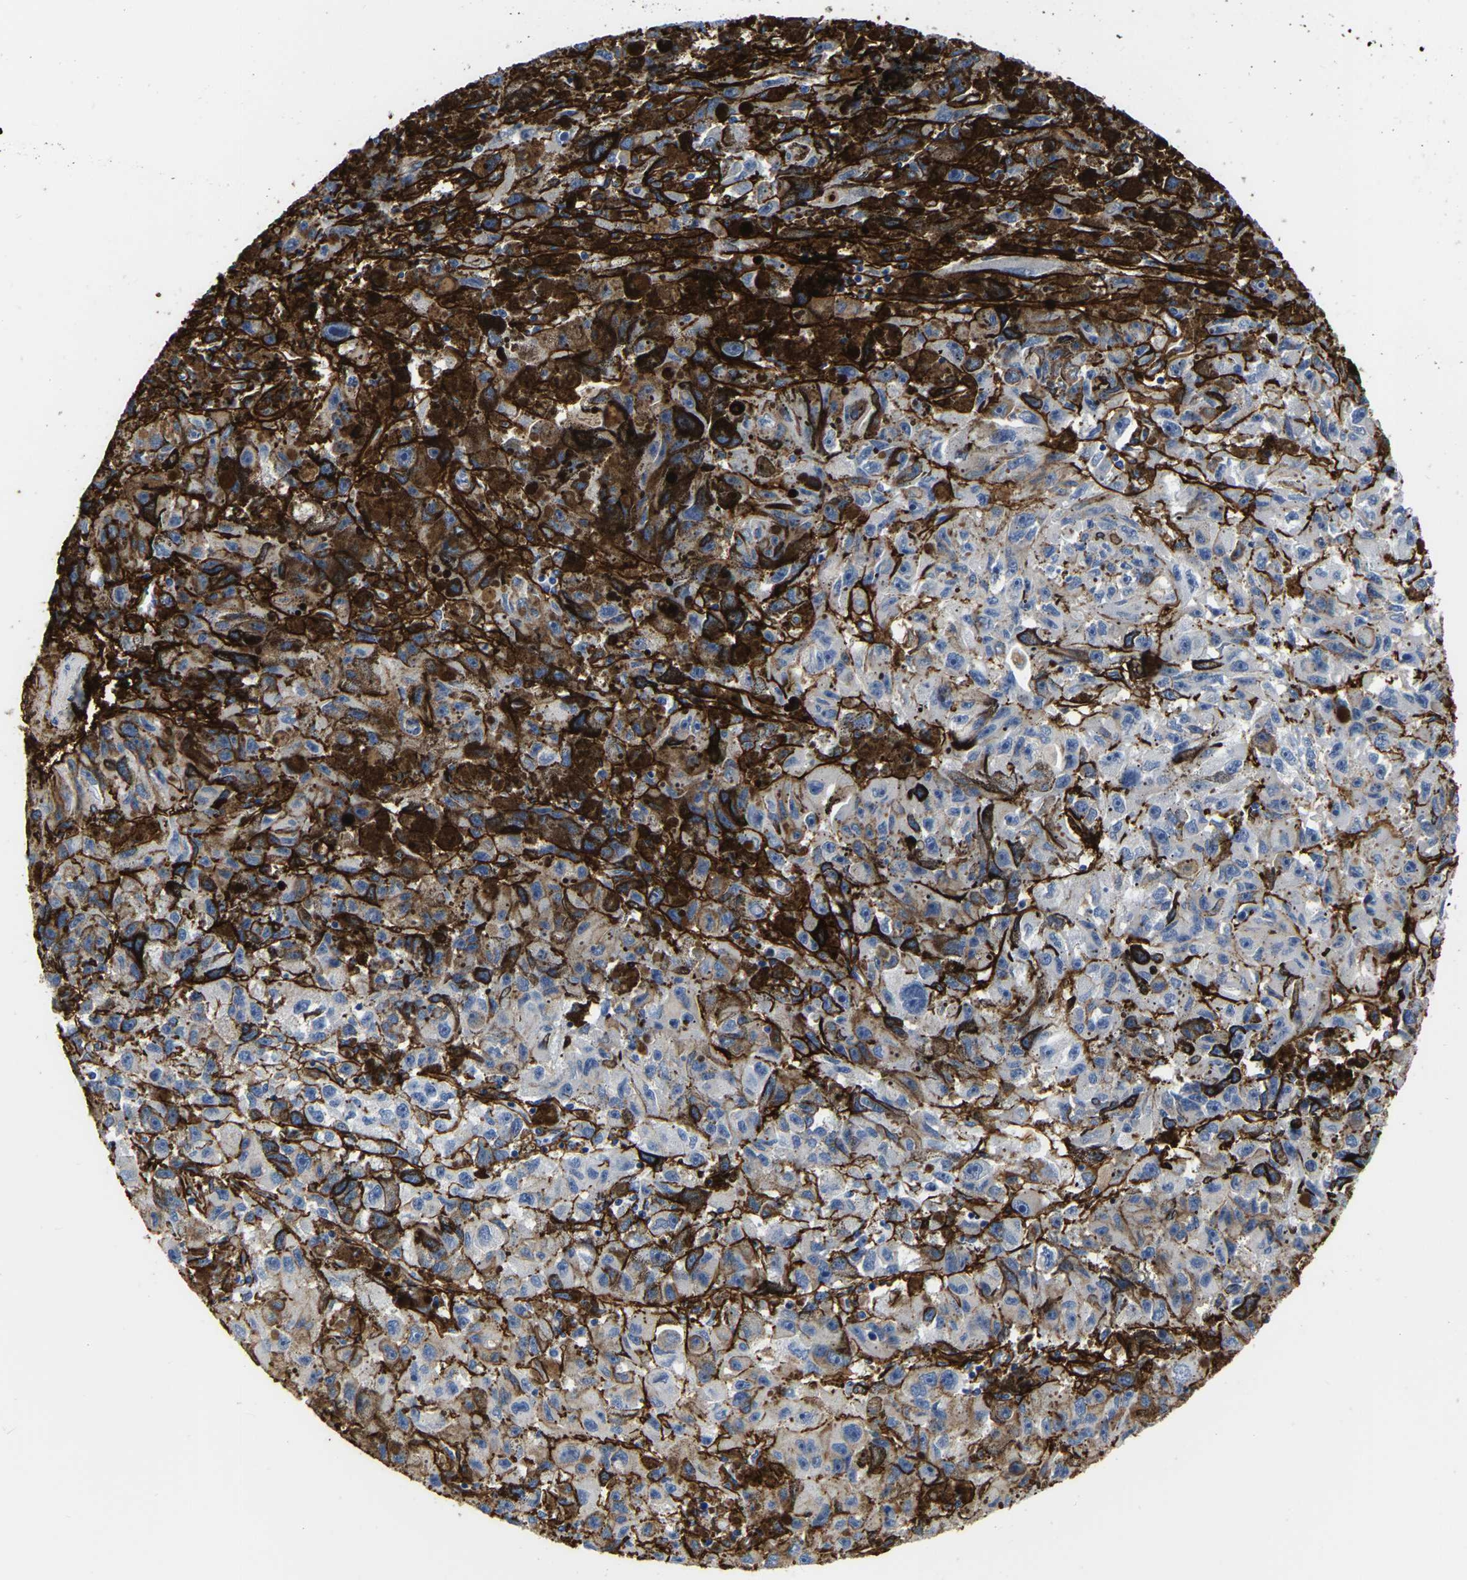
{"staining": {"intensity": "weak", "quantity": "25%-75%", "location": "cytoplasmic/membranous"}, "tissue": "melanoma", "cell_type": "Tumor cells", "image_type": "cancer", "snomed": [{"axis": "morphology", "description": "Malignant melanoma, NOS"}, {"axis": "topography", "description": "Skin"}], "caption": "This is a photomicrograph of IHC staining of melanoma, which shows weak expression in the cytoplasmic/membranous of tumor cells.", "gene": "COL6A1", "patient": {"sex": "female", "age": 104}}